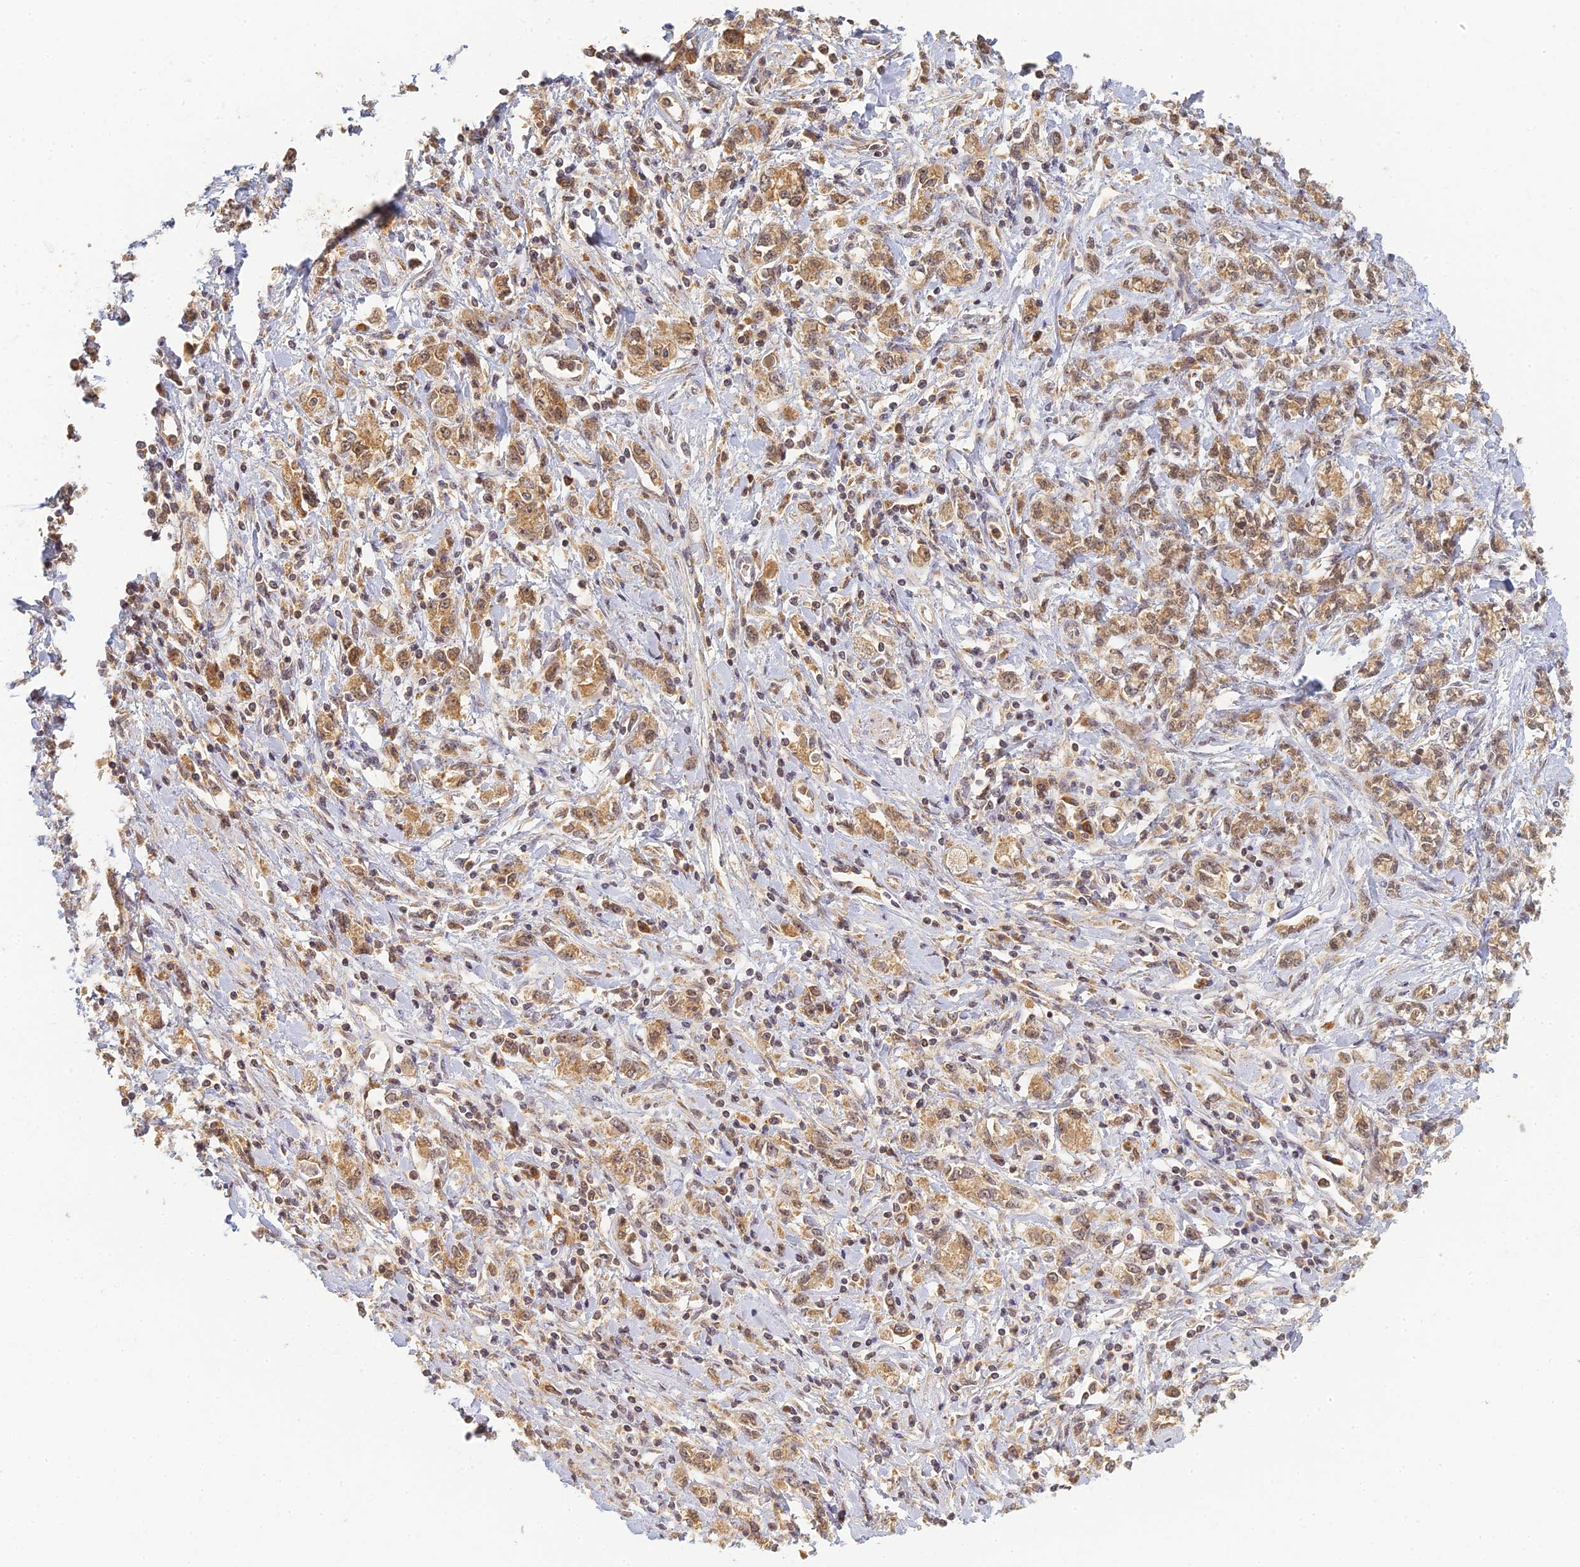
{"staining": {"intensity": "moderate", "quantity": ">75%", "location": "cytoplasmic/membranous"}, "tissue": "stomach cancer", "cell_type": "Tumor cells", "image_type": "cancer", "snomed": [{"axis": "morphology", "description": "Adenocarcinoma, NOS"}, {"axis": "topography", "description": "Stomach"}], "caption": "Brown immunohistochemical staining in human stomach adenocarcinoma exhibits moderate cytoplasmic/membranous staining in about >75% of tumor cells. The staining is performed using DAB (3,3'-diaminobenzidine) brown chromogen to label protein expression. The nuclei are counter-stained blue using hematoxylin.", "gene": "RGL3", "patient": {"sex": "female", "age": 76}}